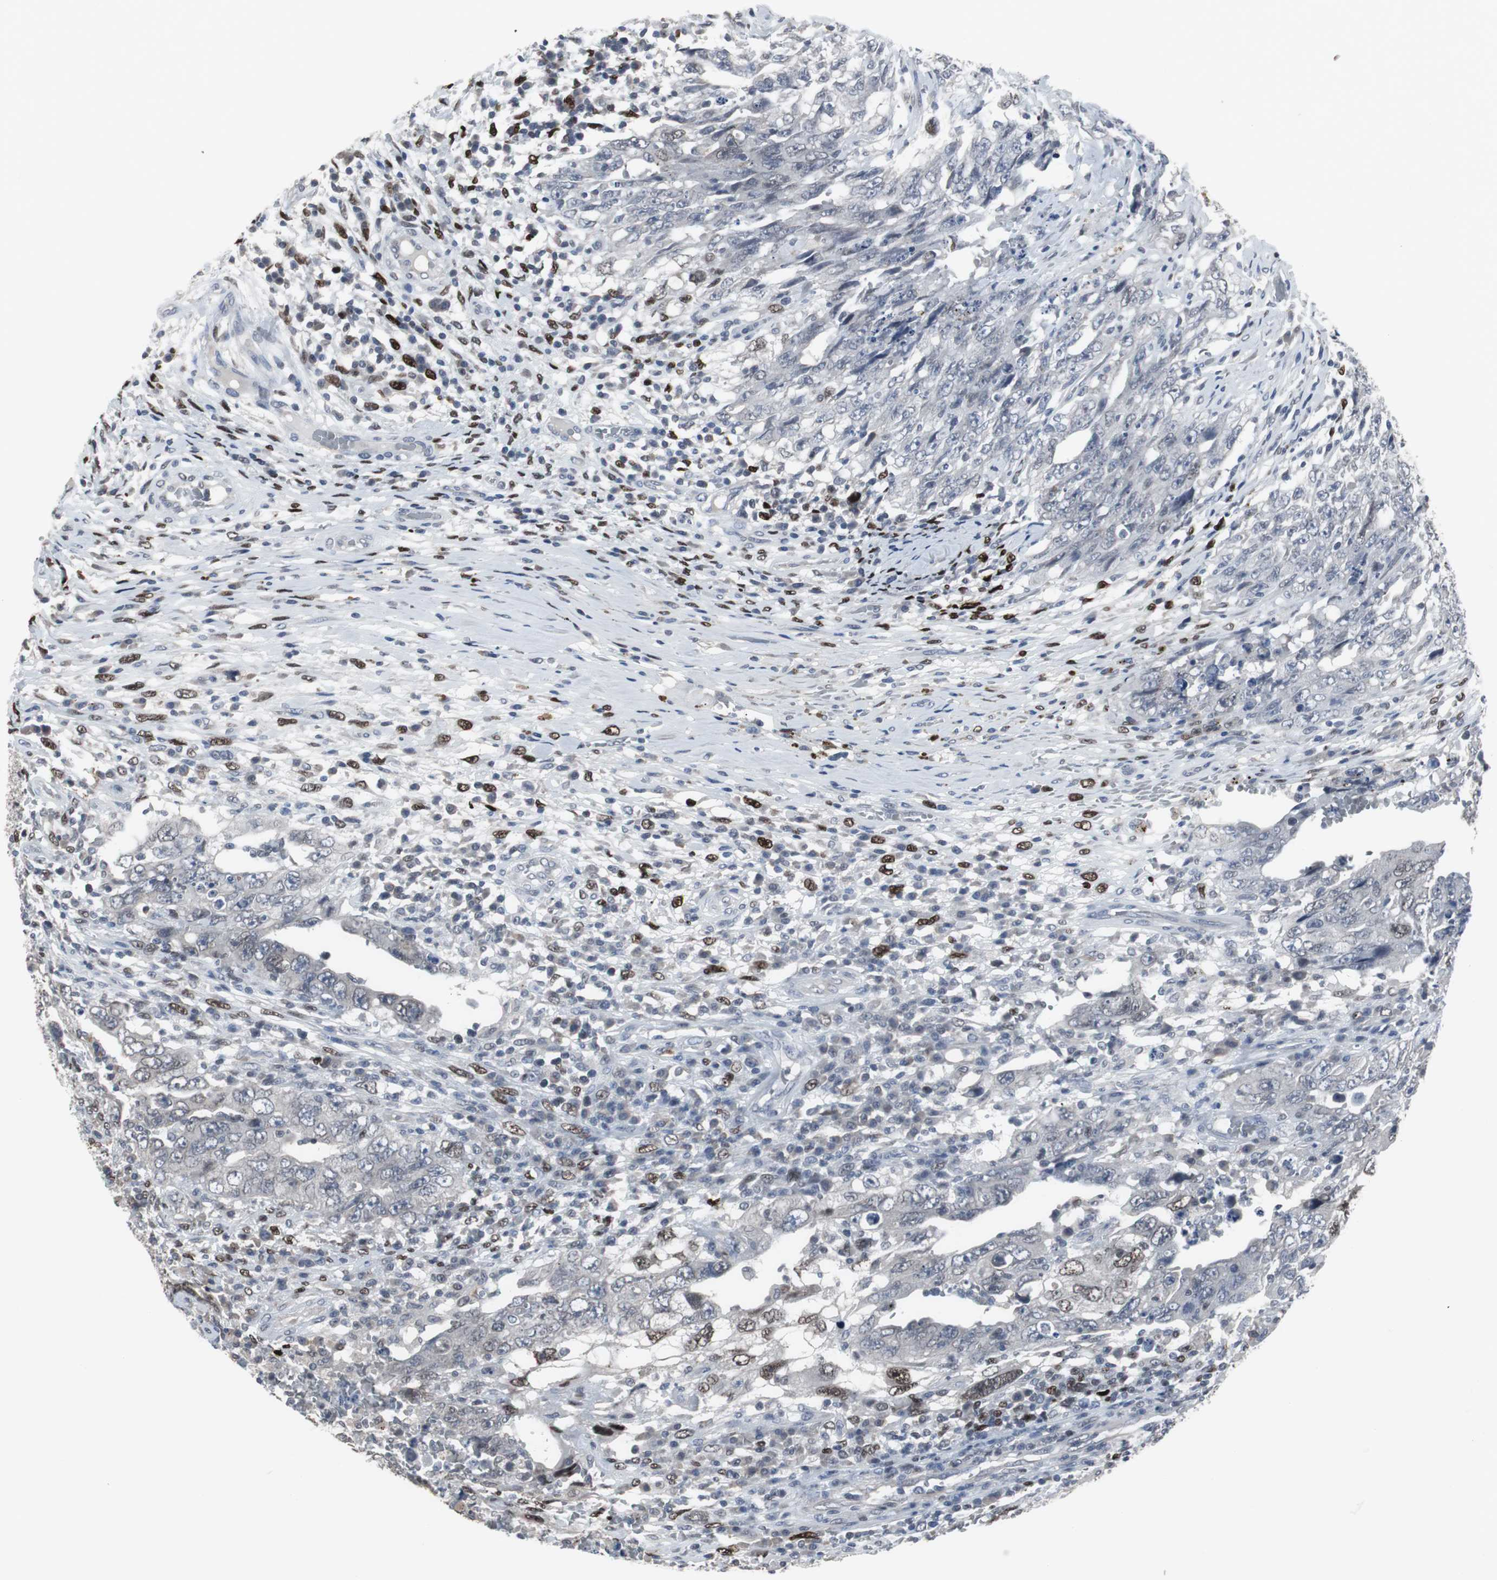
{"staining": {"intensity": "moderate", "quantity": "<25%", "location": "nuclear"}, "tissue": "testis cancer", "cell_type": "Tumor cells", "image_type": "cancer", "snomed": [{"axis": "morphology", "description": "Carcinoma, Embryonal, NOS"}, {"axis": "topography", "description": "Testis"}], "caption": "Human testis embryonal carcinoma stained for a protein (brown) reveals moderate nuclear positive positivity in approximately <25% of tumor cells.", "gene": "FOXP4", "patient": {"sex": "male", "age": 26}}